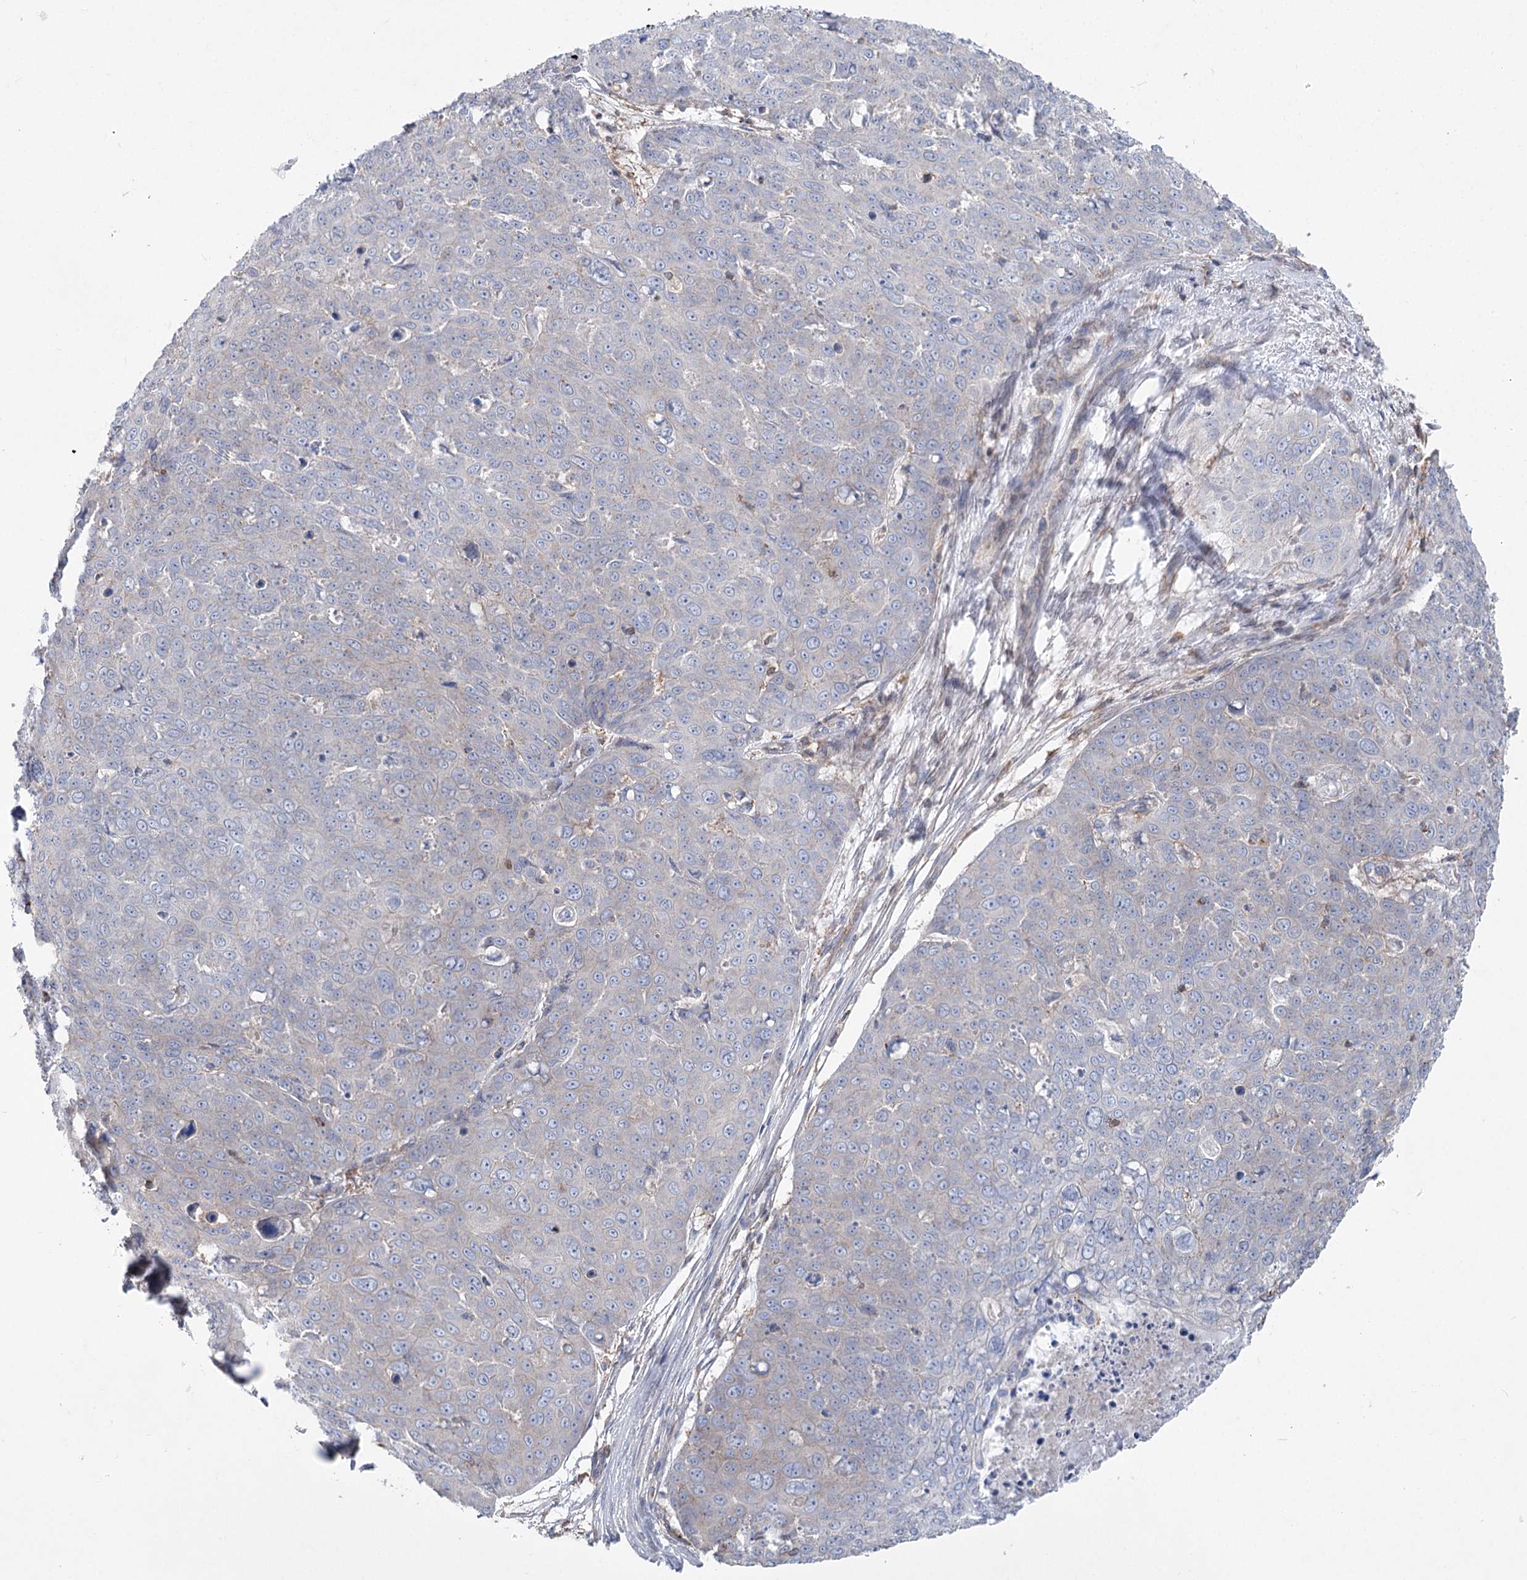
{"staining": {"intensity": "negative", "quantity": "none", "location": "none"}, "tissue": "skin cancer", "cell_type": "Tumor cells", "image_type": "cancer", "snomed": [{"axis": "morphology", "description": "Squamous cell carcinoma, NOS"}, {"axis": "topography", "description": "Skin"}], "caption": "Tumor cells are negative for protein expression in human squamous cell carcinoma (skin).", "gene": "LARP1B", "patient": {"sex": "male", "age": 71}}